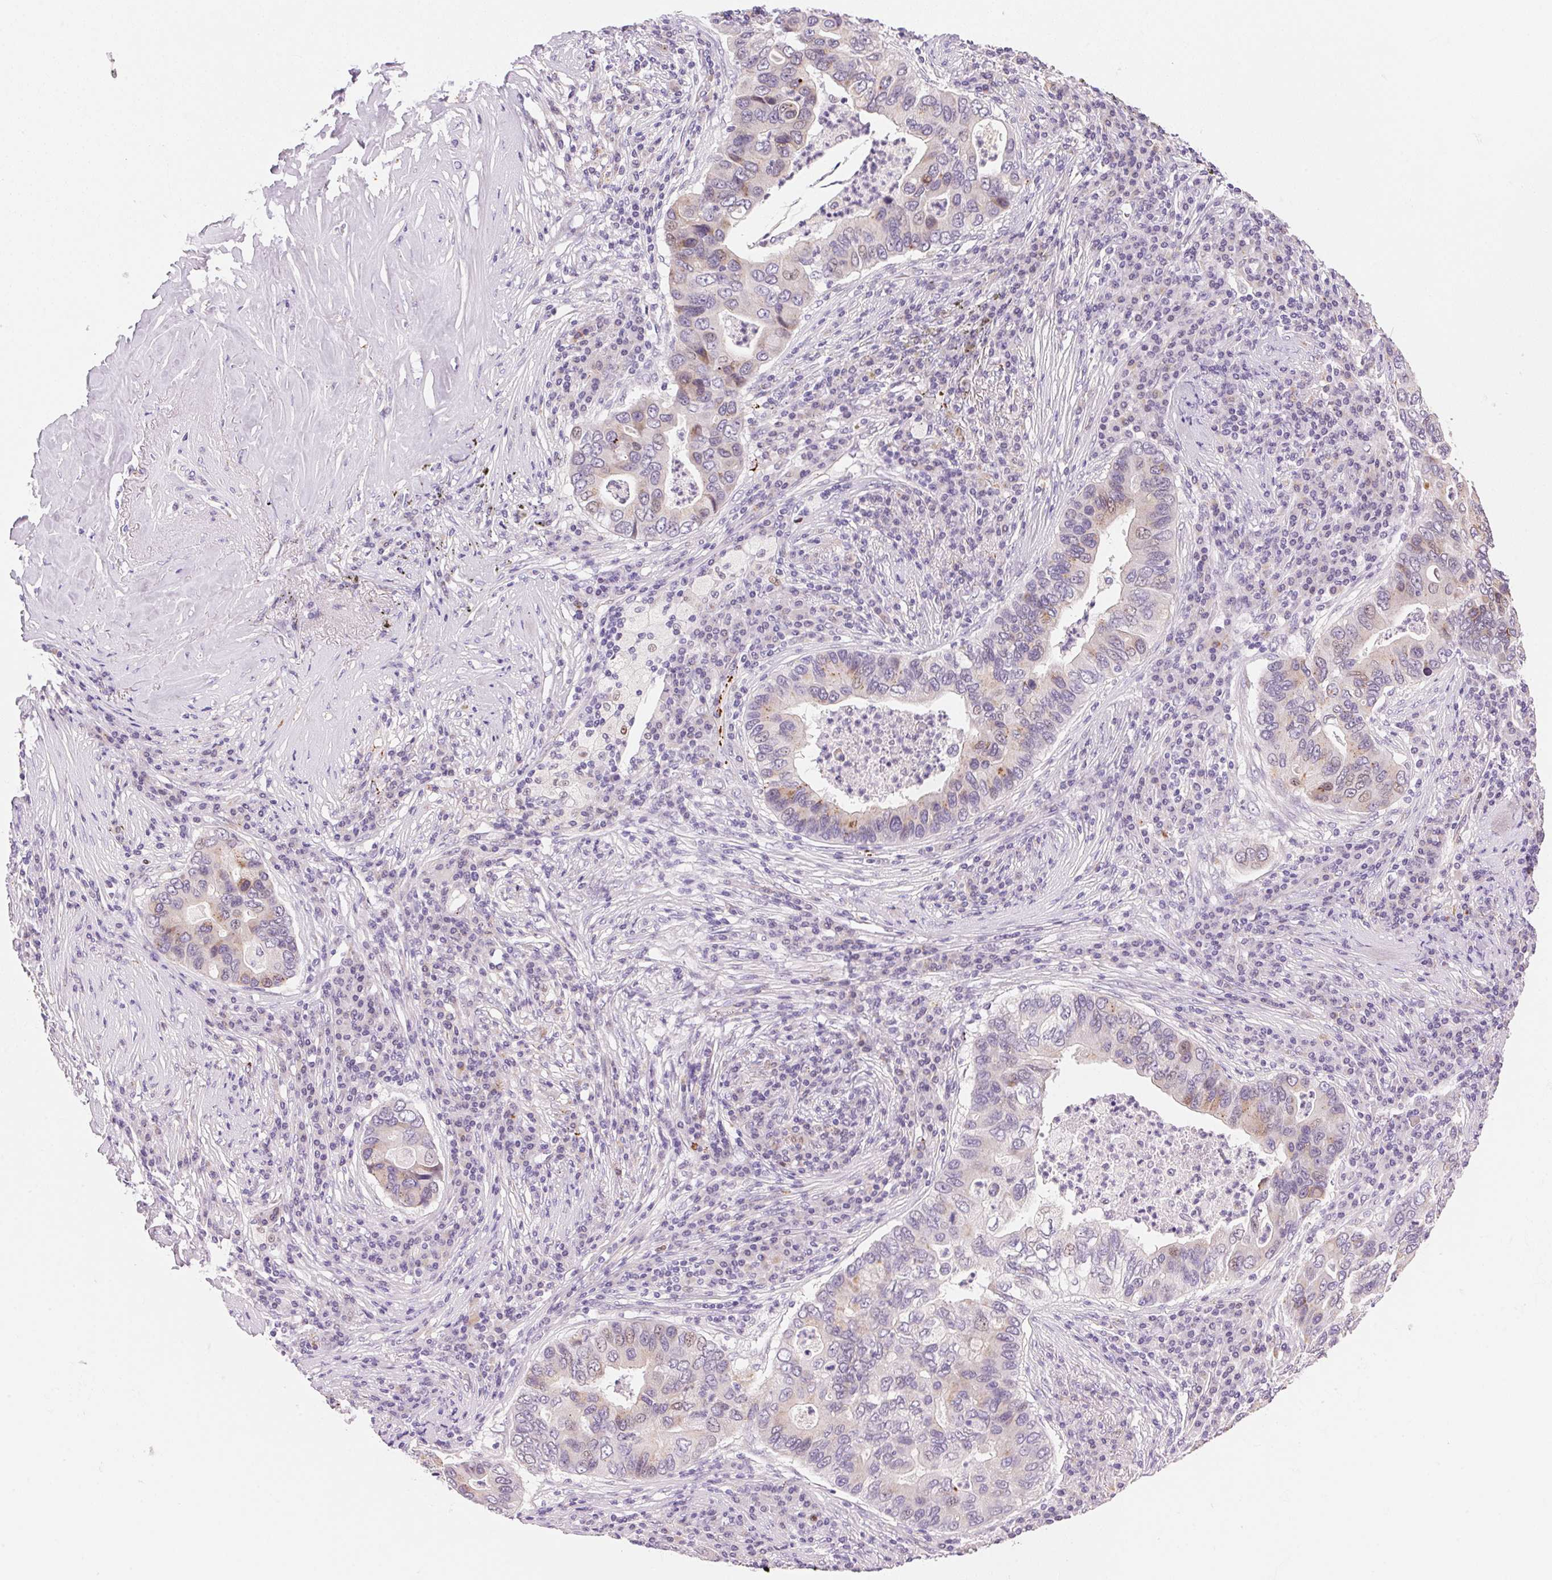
{"staining": {"intensity": "moderate", "quantity": "25%-75%", "location": "cytoplasmic/membranous"}, "tissue": "lung cancer", "cell_type": "Tumor cells", "image_type": "cancer", "snomed": [{"axis": "morphology", "description": "Adenocarcinoma, NOS"}, {"axis": "morphology", "description": "Adenocarcinoma, metastatic, NOS"}, {"axis": "topography", "description": "Lymph node"}, {"axis": "topography", "description": "Lung"}], "caption": "Lung cancer (adenocarcinoma) stained with a protein marker demonstrates moderate staining in tumor cells.", "gene": "TEKT1", "patient": {"sex": "female", "age": 54}}